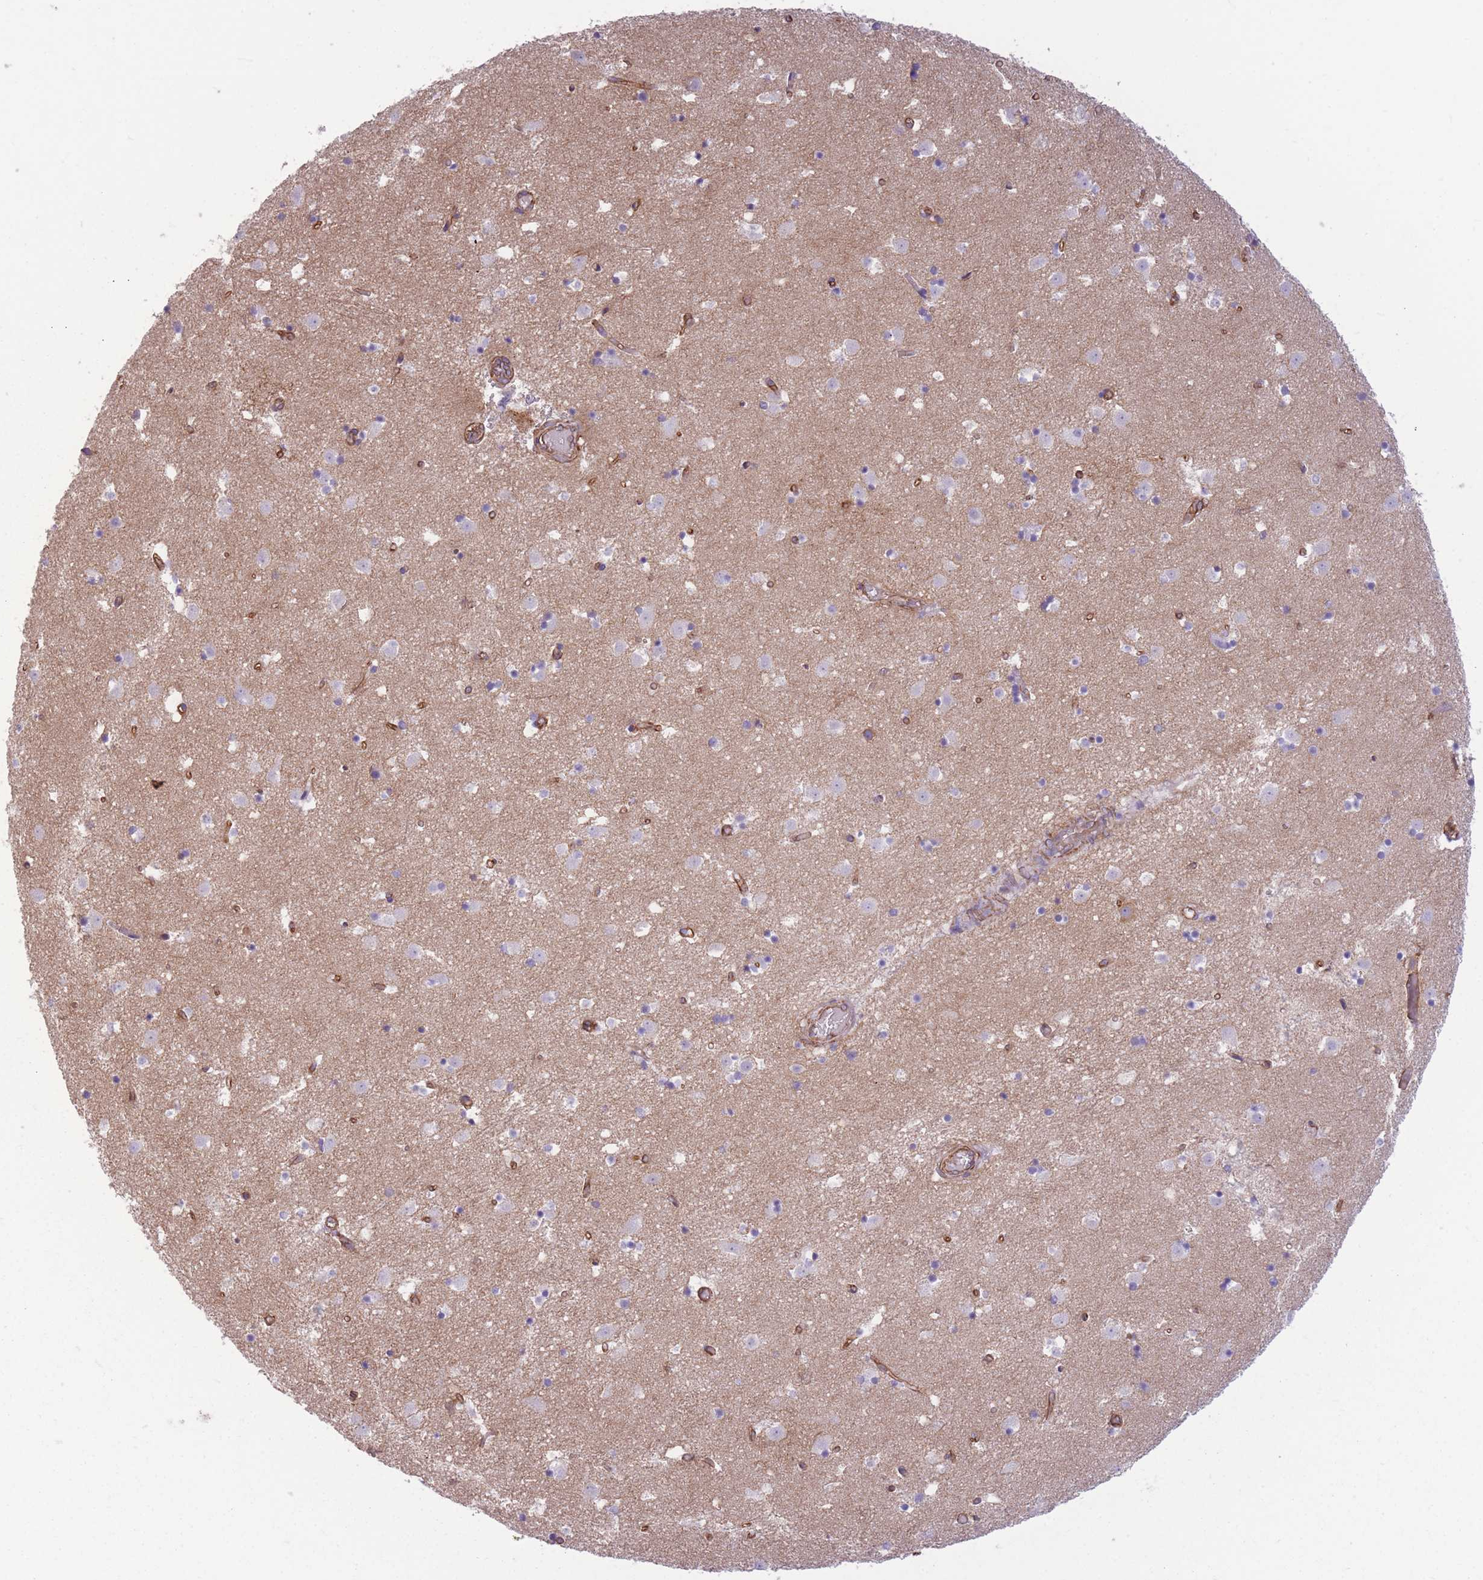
{"staining": {"intensity": "negative", "quantity": "none", "location": "none"}, "tissue": "caudate", "cell_type": "Glial cells", "image_type": "normal", "snomed": [{"axis": "morphology", "description": "Normal tissue, NOS"}, {"axis": "topography", "description": "Lateral ventricle wall"}], "caption": "High magnification brightfield microscopy of normal caudate stained with DAB (3,3'-diaminobenzidine) (brown) and counterstained with hematoxylin (blue): glial cells show no significant expression. The staining was performed using DAB (3,3'-diaminobenzidine) to visualize the protein expression in brown, while the nuclei were stained in blue with hematoxylin (Magnification: 20x).", "gene": "ADD1", "patient": {"sex": "male", "age": 25}}